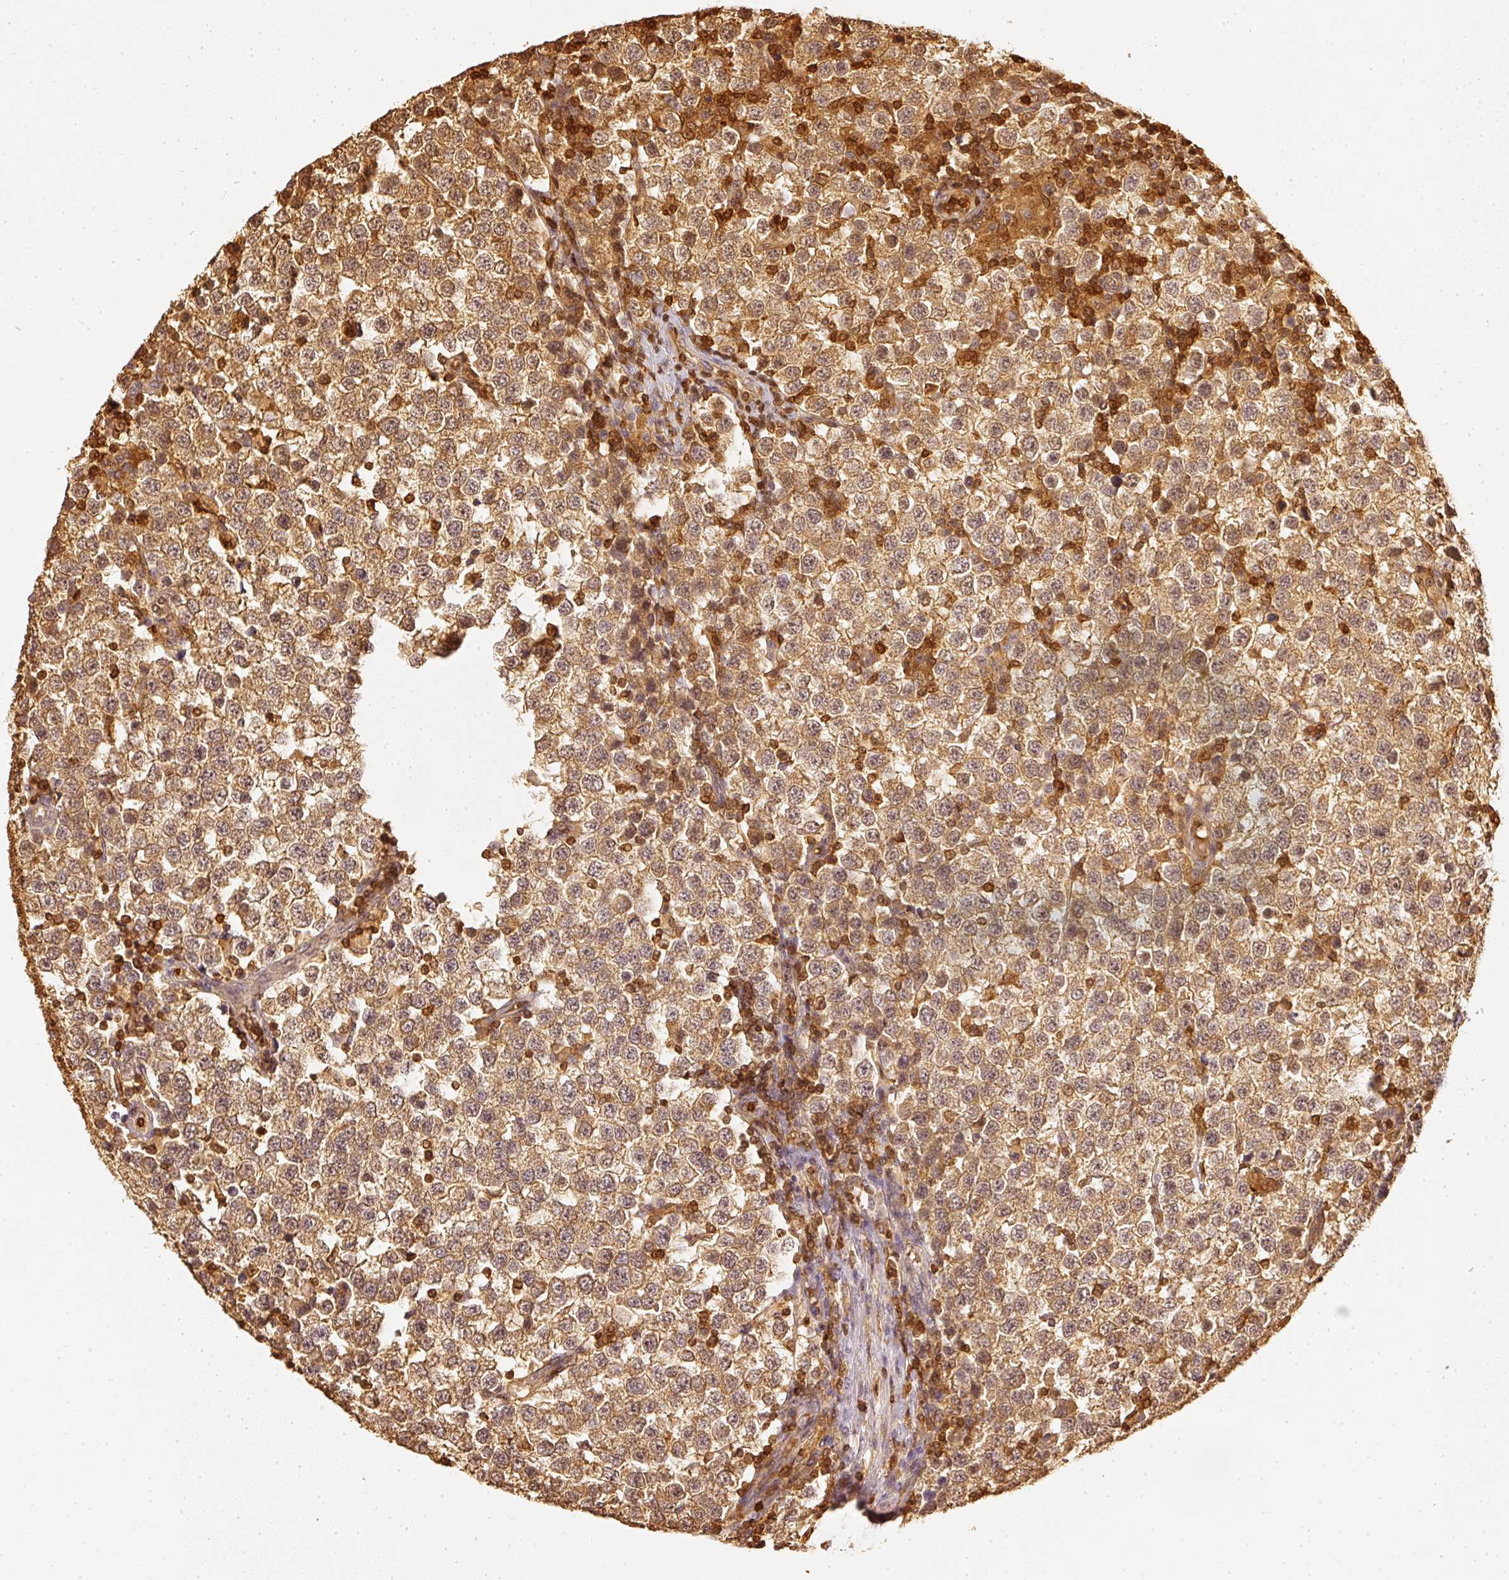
{"staining": {"intensity": "moderate", "quantity": ">75%", "location": "cytoplasmic/membranous,nuclear"}, "tissue": "testis cancer", "cell_type": "Tumor cells", "image_type": "cancer", "snomed": [{"axis": "morphology", "description": "Seminoma, NOS"}, {"axis": "topography", "description": "Testis"}], "caption": "Immunohistochemical staining of human testis cancer exhibits medium levels of moderate cytoplasmic/membranous and nuclear protein expression in approximately >75% of tumor cells.", "gene": "PFN1", "patient": {"sex": "male", "age": 34}}